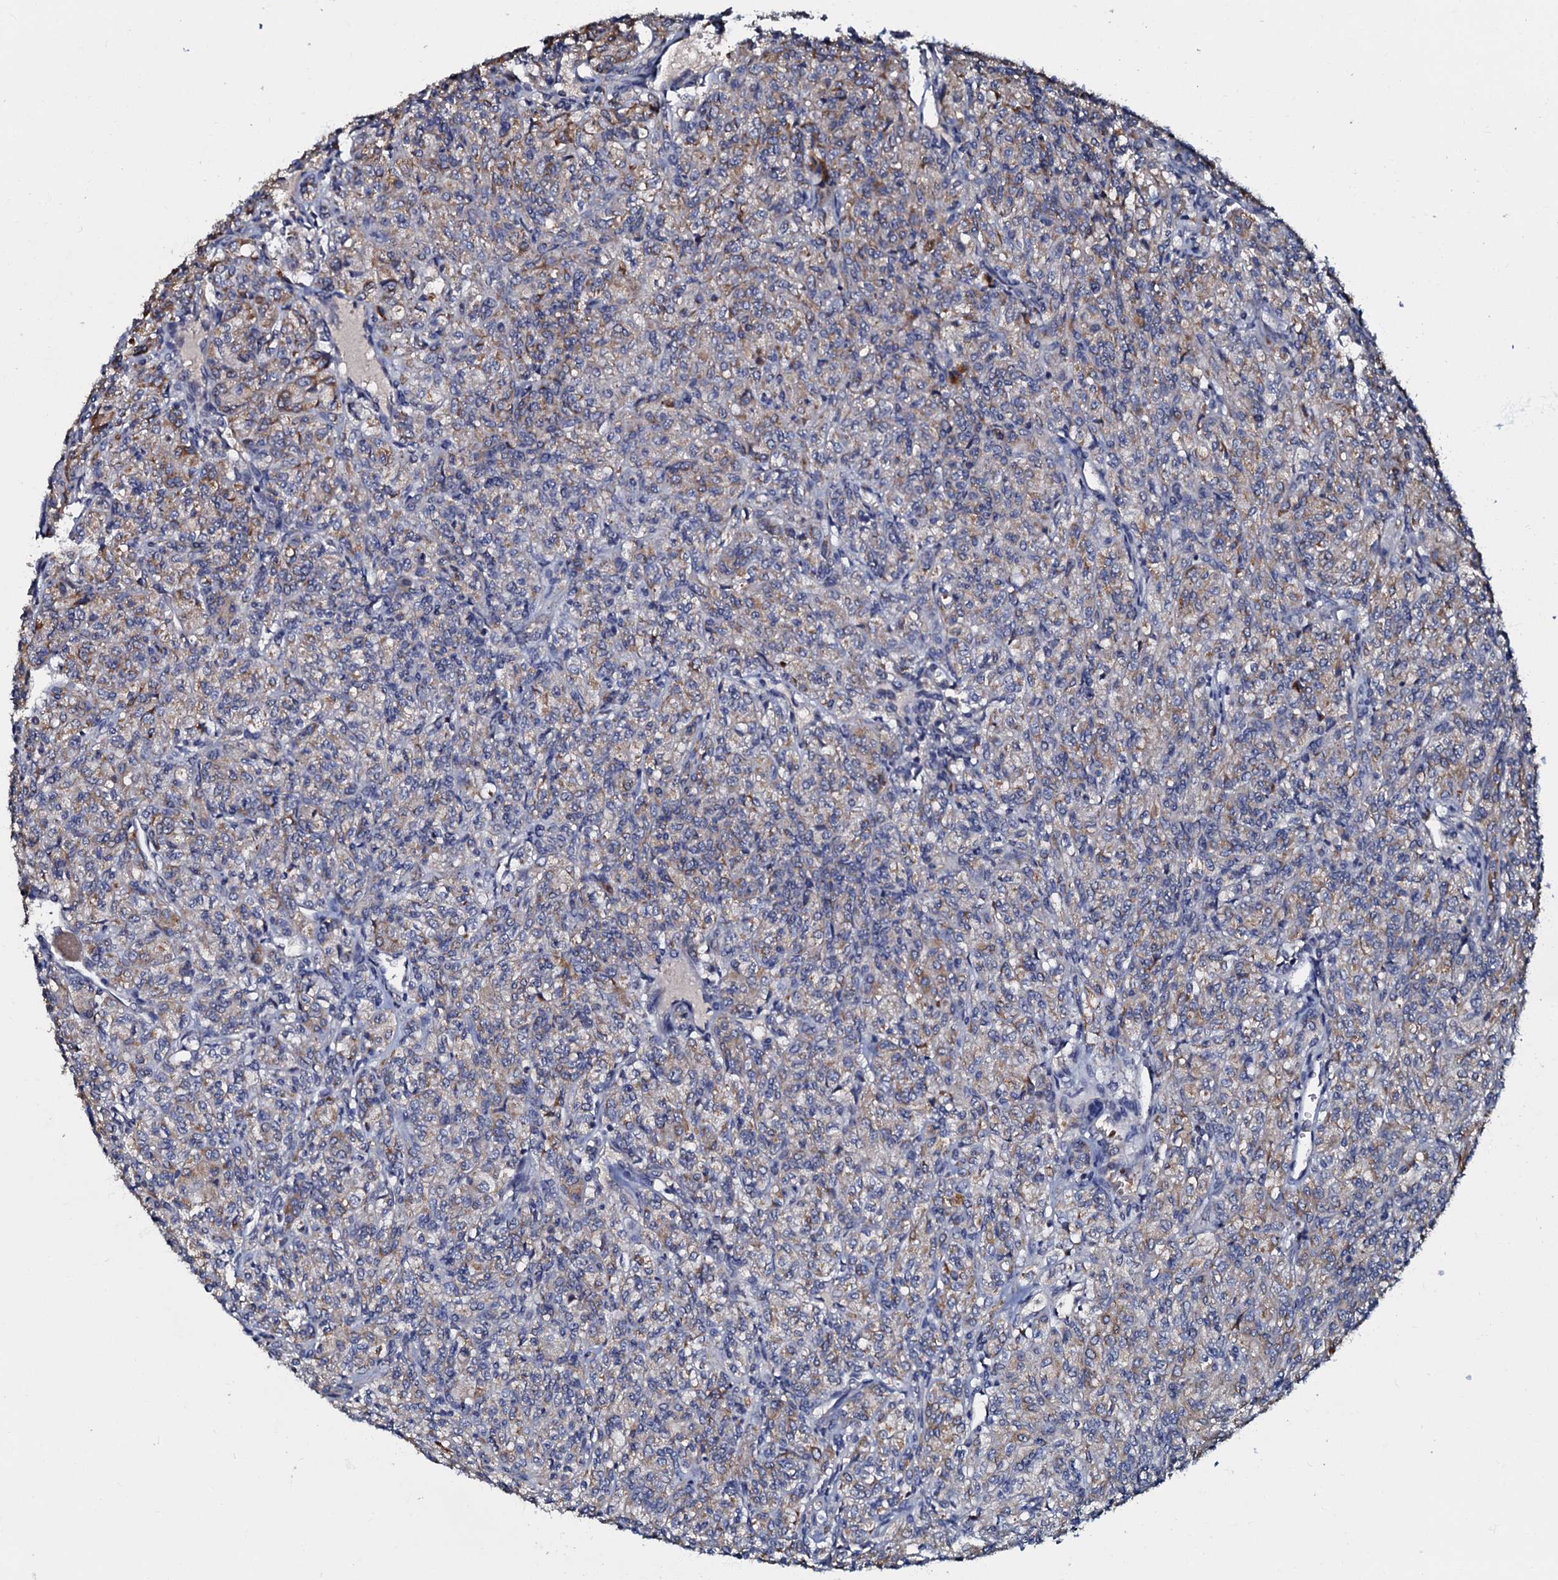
{"staining": {"intensity": "moderate", "quantity": "<25%", "location": "cytoplasmic/membranous"}, "tissue": "renal cancer", "cell_type": "Tumor cells", "image_type": "cancer", "snomed": [{"axis": "morphology", "description": "Adenocarcinoma, NOS"}, {"axis": "topography", "description": "Kidney"}], "caption": "This micrograph reveals IHC staining of human renal cancer, with low moderate cytoplasmic/membranous staining in approximately <25% of tumor cells.", "gene": "CPNE2", "patient": {"sex": "male", "age": 77}}